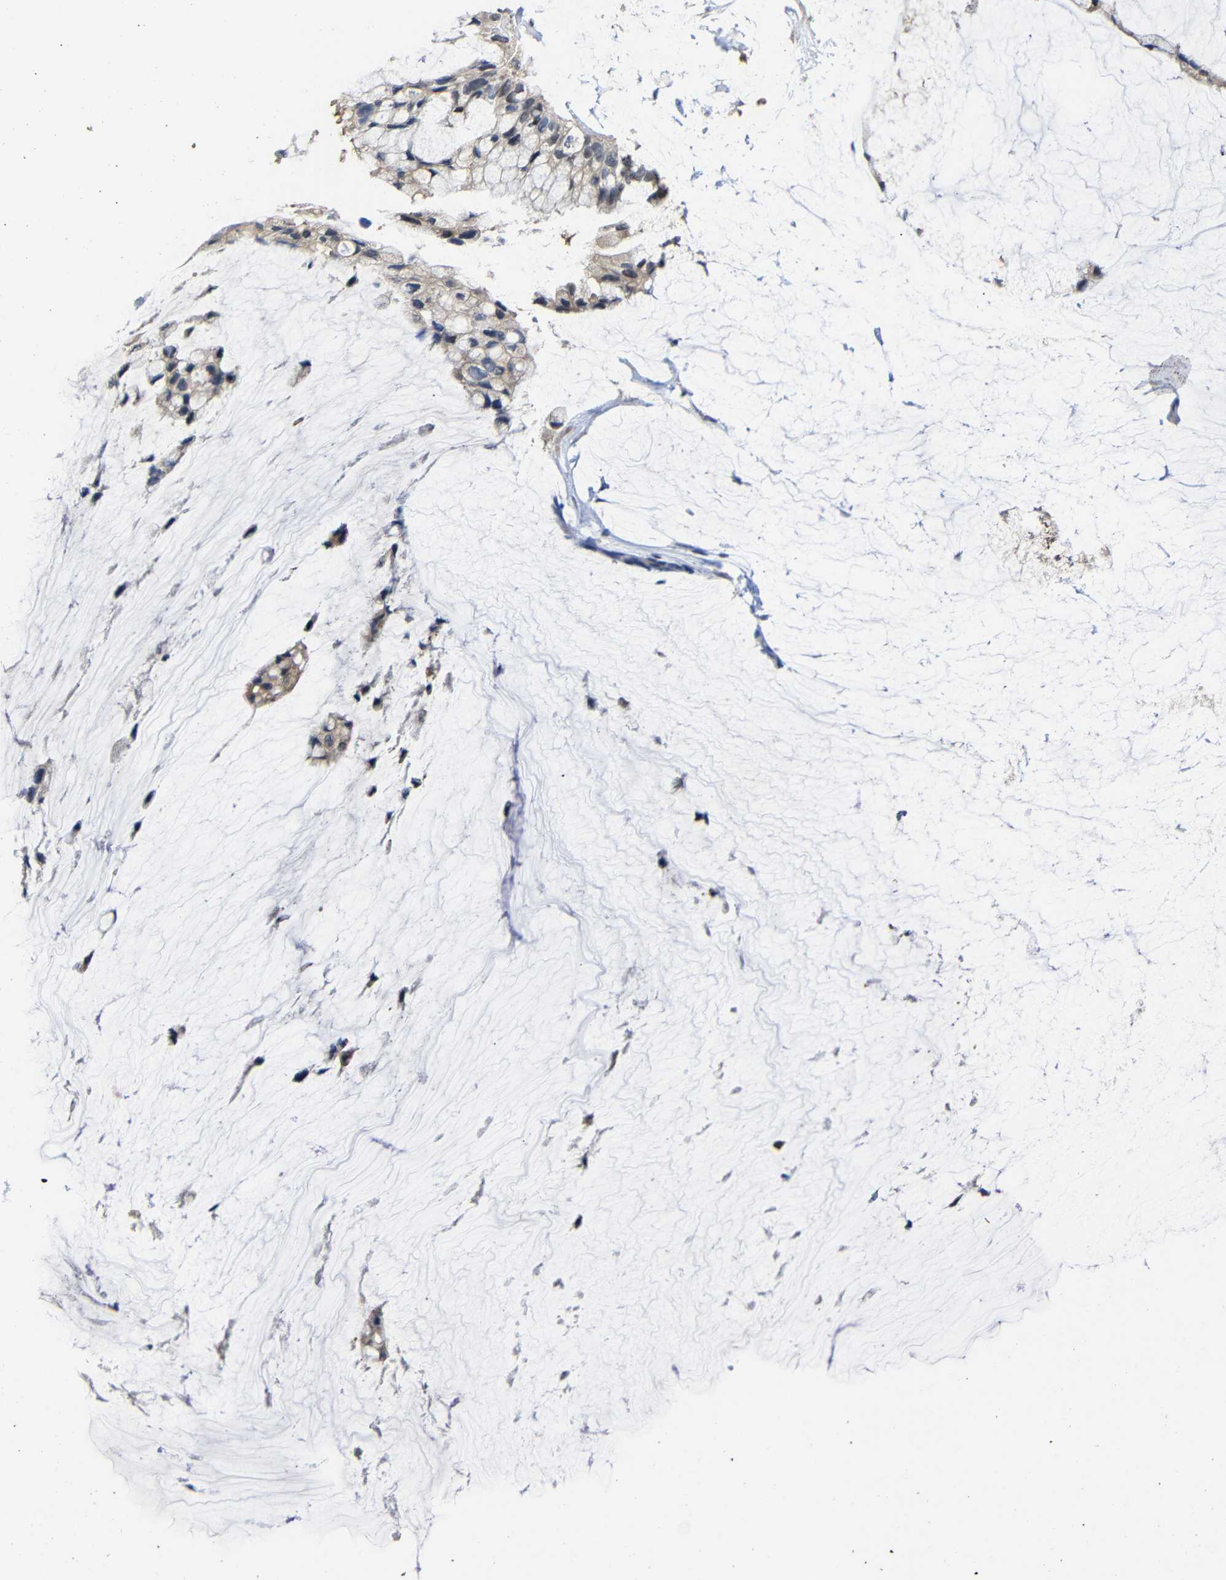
{"staining": {"intensity": "weak", "quantity": "25%-75%", "location": "cytoplasmic/membranous"}, "tissue": "ovarian cancer", "cell_type": "Tumor cells", "image_type": "cancer", "snomed": [{"axis": "morphology", "description": "Cystadenocarcinoma, mucinous, NOS"}, {"axis": "topography", "description": "Ovary"}], "caption": "This is an image of immunohistochemistry (IHC) staining of ovarian cancer (mucinous cystadenocarcinoma), which shows weak staining in the cytoplasmic/membranous of tumor cells.", "gene": "ATG12", "patient": {"sex": "female", "age": 39}}